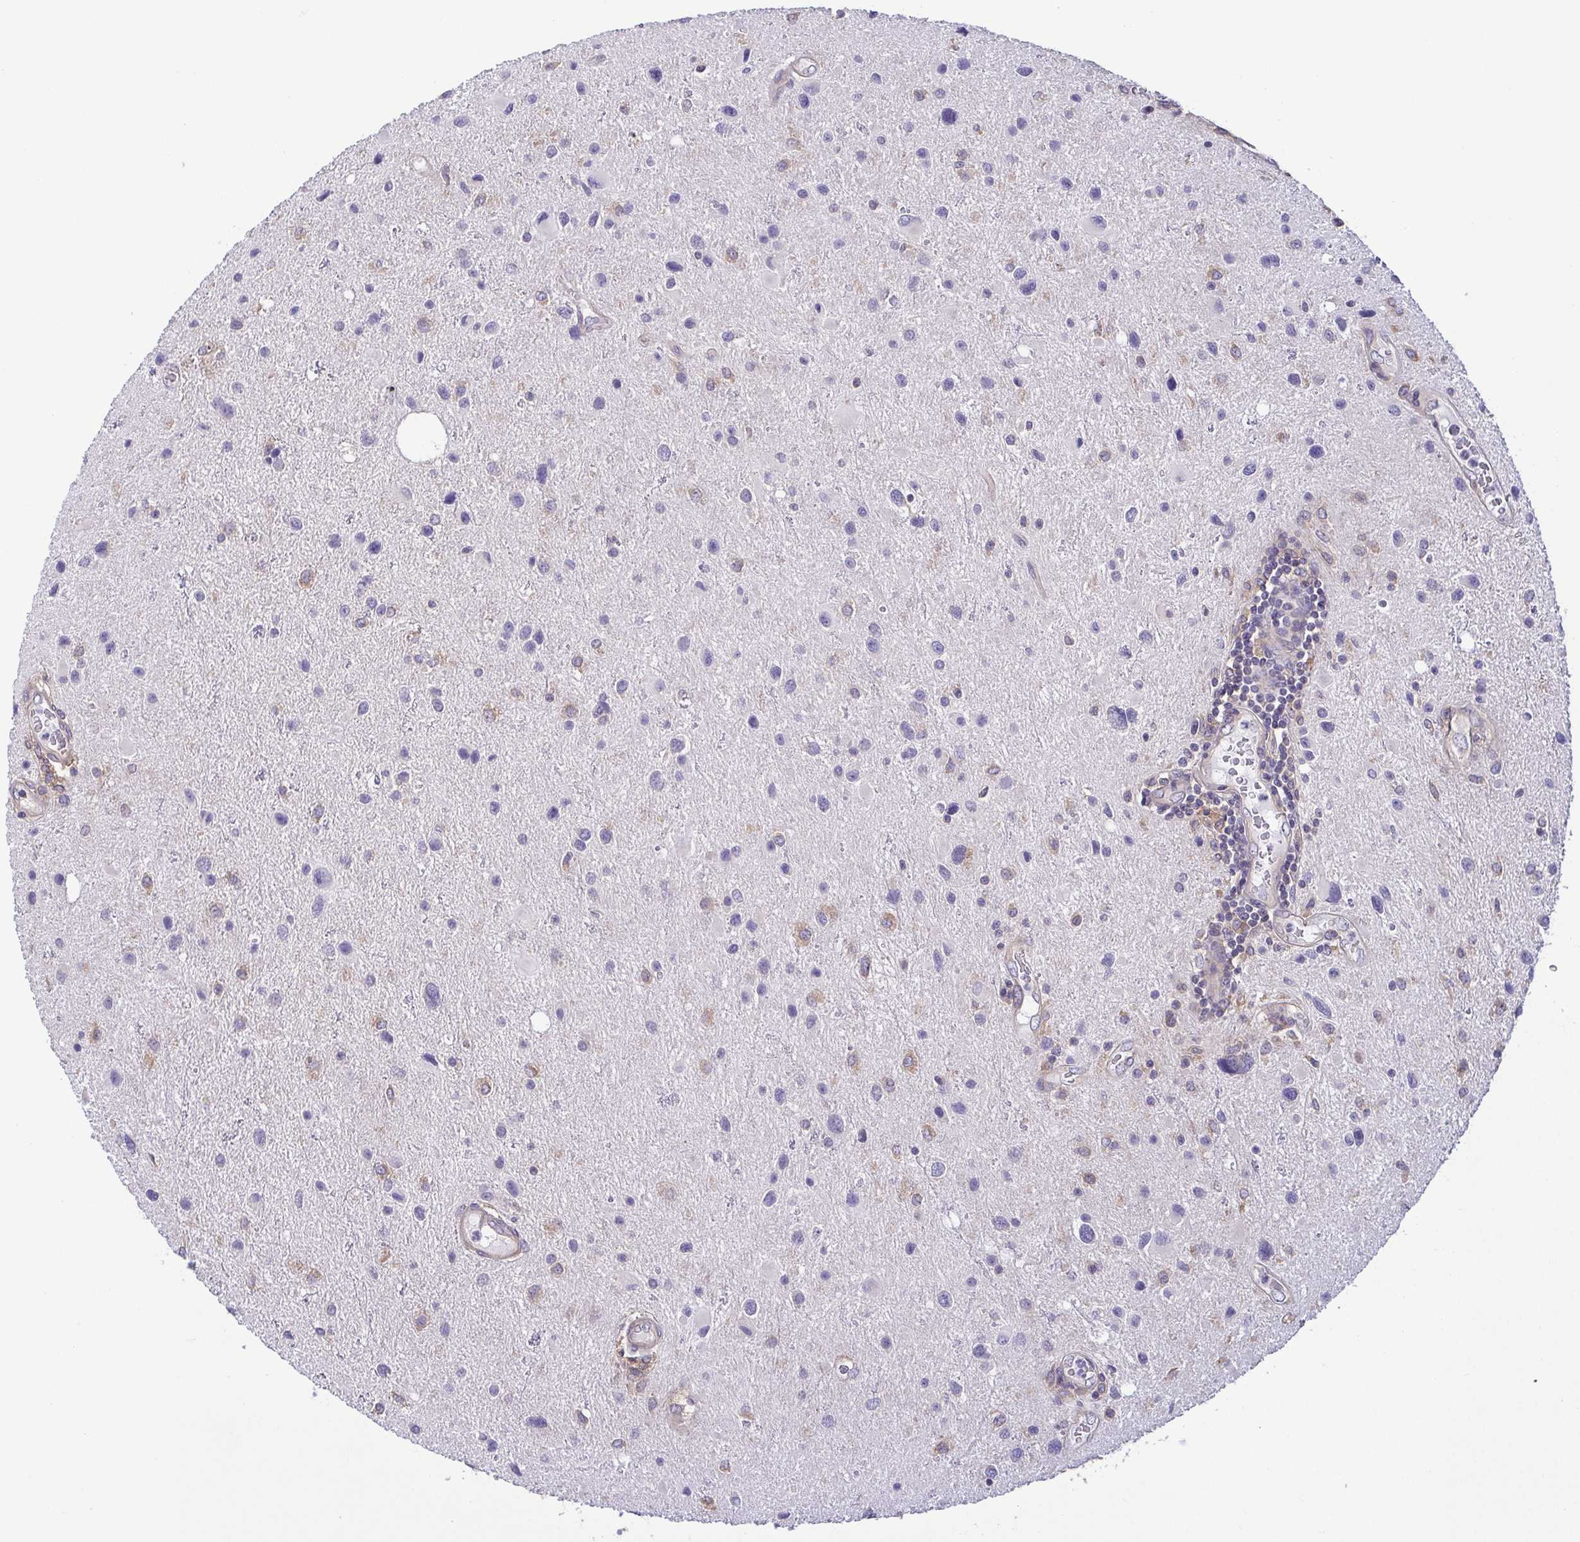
{"staining": {"intensity": "weak", "quantity": "<25%", "location": "cytoplasmic/membranous"}, "tissue": "glioma", "cell_type": "Tumor cells", "image_type": "cancer", "snomed": [{"axis": "morphology", "description": "Glioma, malignant, Low grade"}, {"axis": "topography", "description": "Brain"}], "caption": "The histopathology image exhibits no significant staining in tumor cells of malignant glioma (low-grade). (DAB IHC with hematoxylin counter stain).", "gene": "LMF2", "patient": {"sex": "female", "age": 32}}